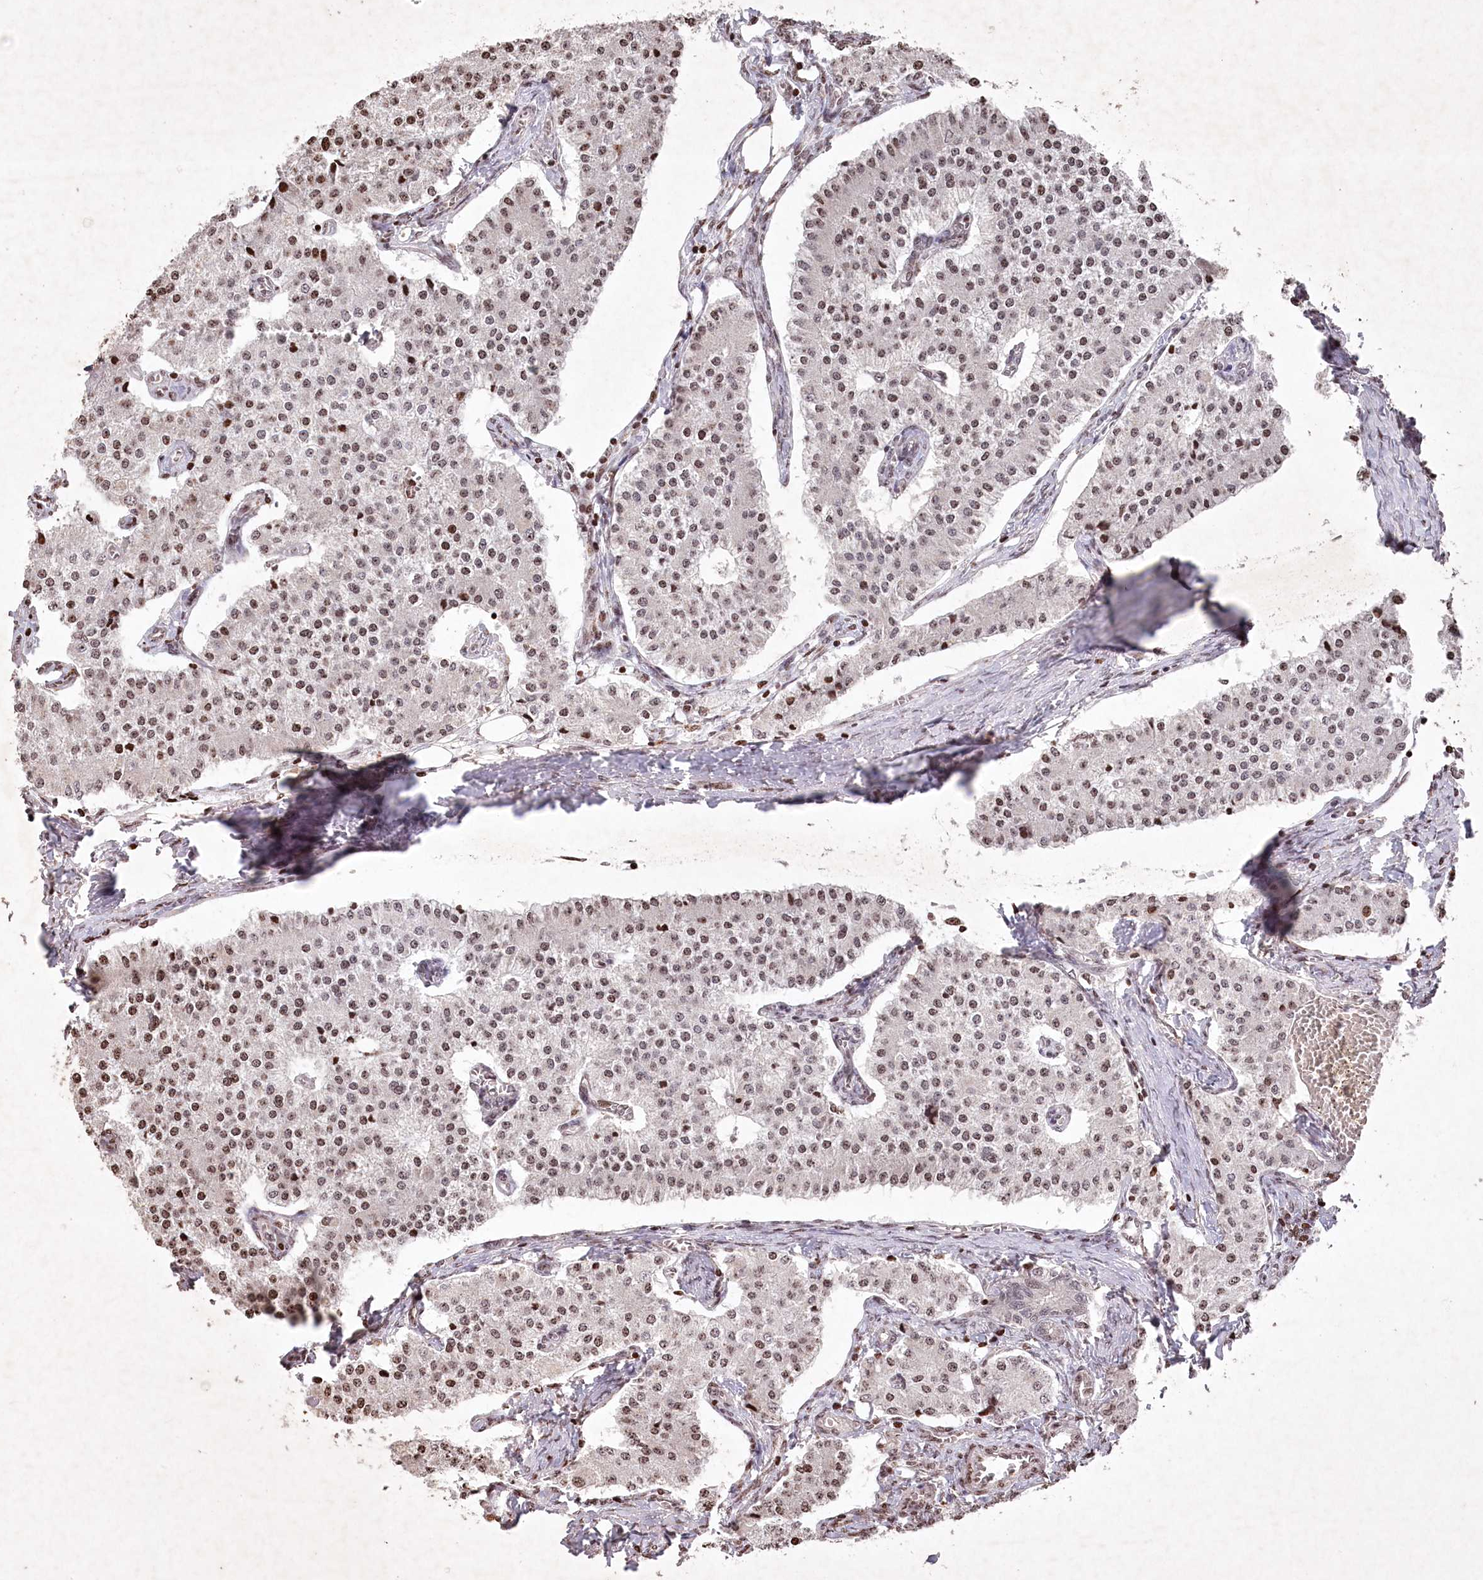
{"staining": {"intensity": "moderate", "quantity": ">75%", "location": "nuclear"}, "tissue": "carcinoid", "cell_type": "Tumor cells", "image_type": "cancer", "snomed": [{"axis": "morphology", "description": "Carcinoid, malignant, NOS"}, {"axis": "topography", "description": "Colon"}], "caption": "Immunohistochemistry micrograph of neoplastic tissue: human carcinoid stained using immunohistochemistry (IHC) displays medium levels of moderate protein expression localized specifically in the nuclear of tumor cells, appearing as a nuclear brown color.", "gene": "CCSER2", "patient": {"sex": "female", "age": 52}}